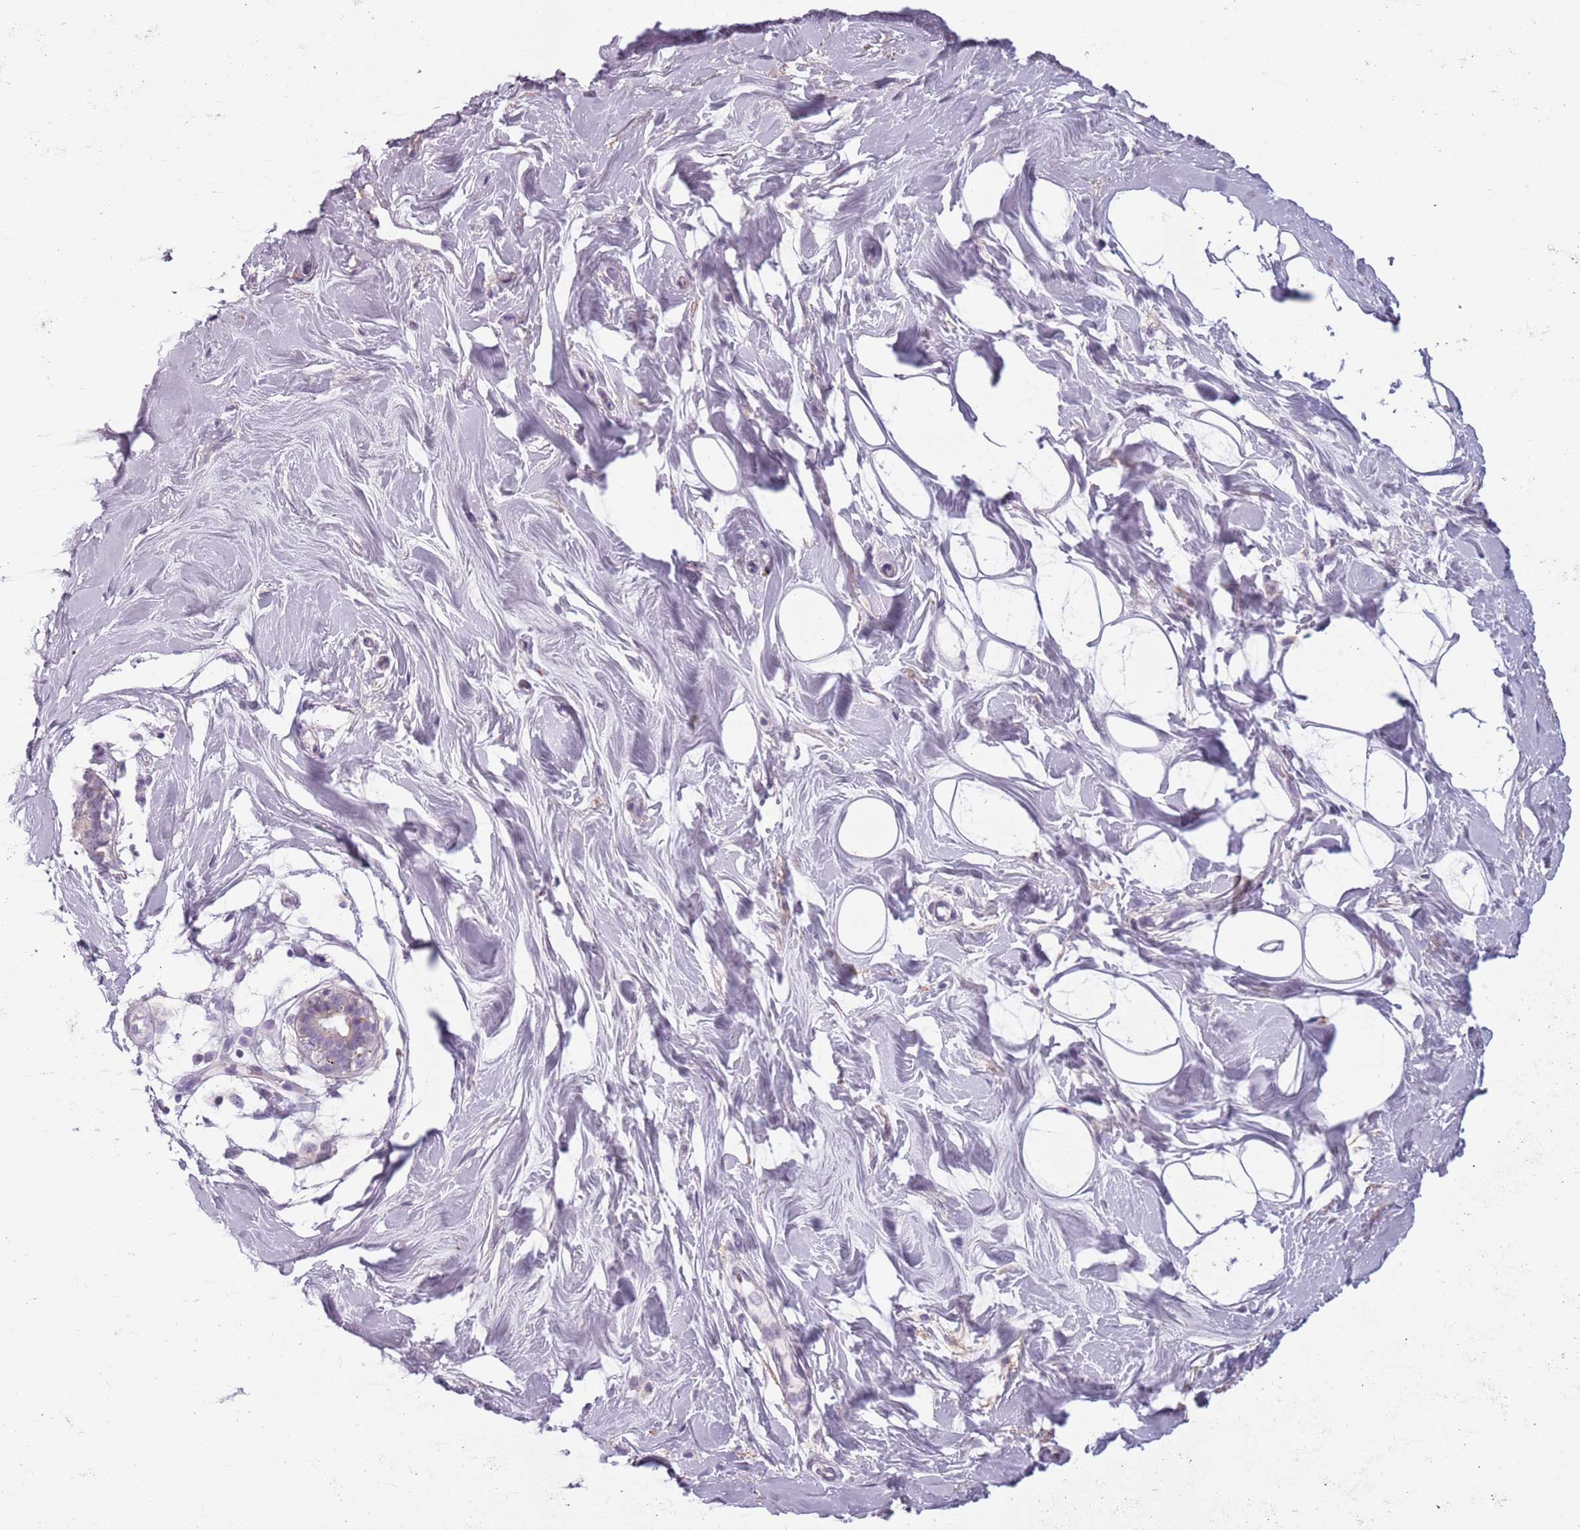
{"staining": {"intensity": "negative", "quantity": "none", "location": "none"}, "tissue": "adipose tissue", "cell_type": "Adipocytes", "image_type": "normal", "snomed": [{"axis": "morphology", "description": "Normal tissue, NOS"}, {"axis": "topography", "description": "Cartilage tissue"}, {"axis": "topography", "description": "Bronchus"}], "caption": "This is a micrograph of immunohistochemistry staining of normal adipose tissue, which shows no positivity in adipocytes. The staining was performed using DAB to visualize the protein expression in brown, while the nuclei were stained in blue with hematoxylin (Magnification: 20x).", "gene": "MEGF8", "patient": {"sex": "male", "age": 56}}